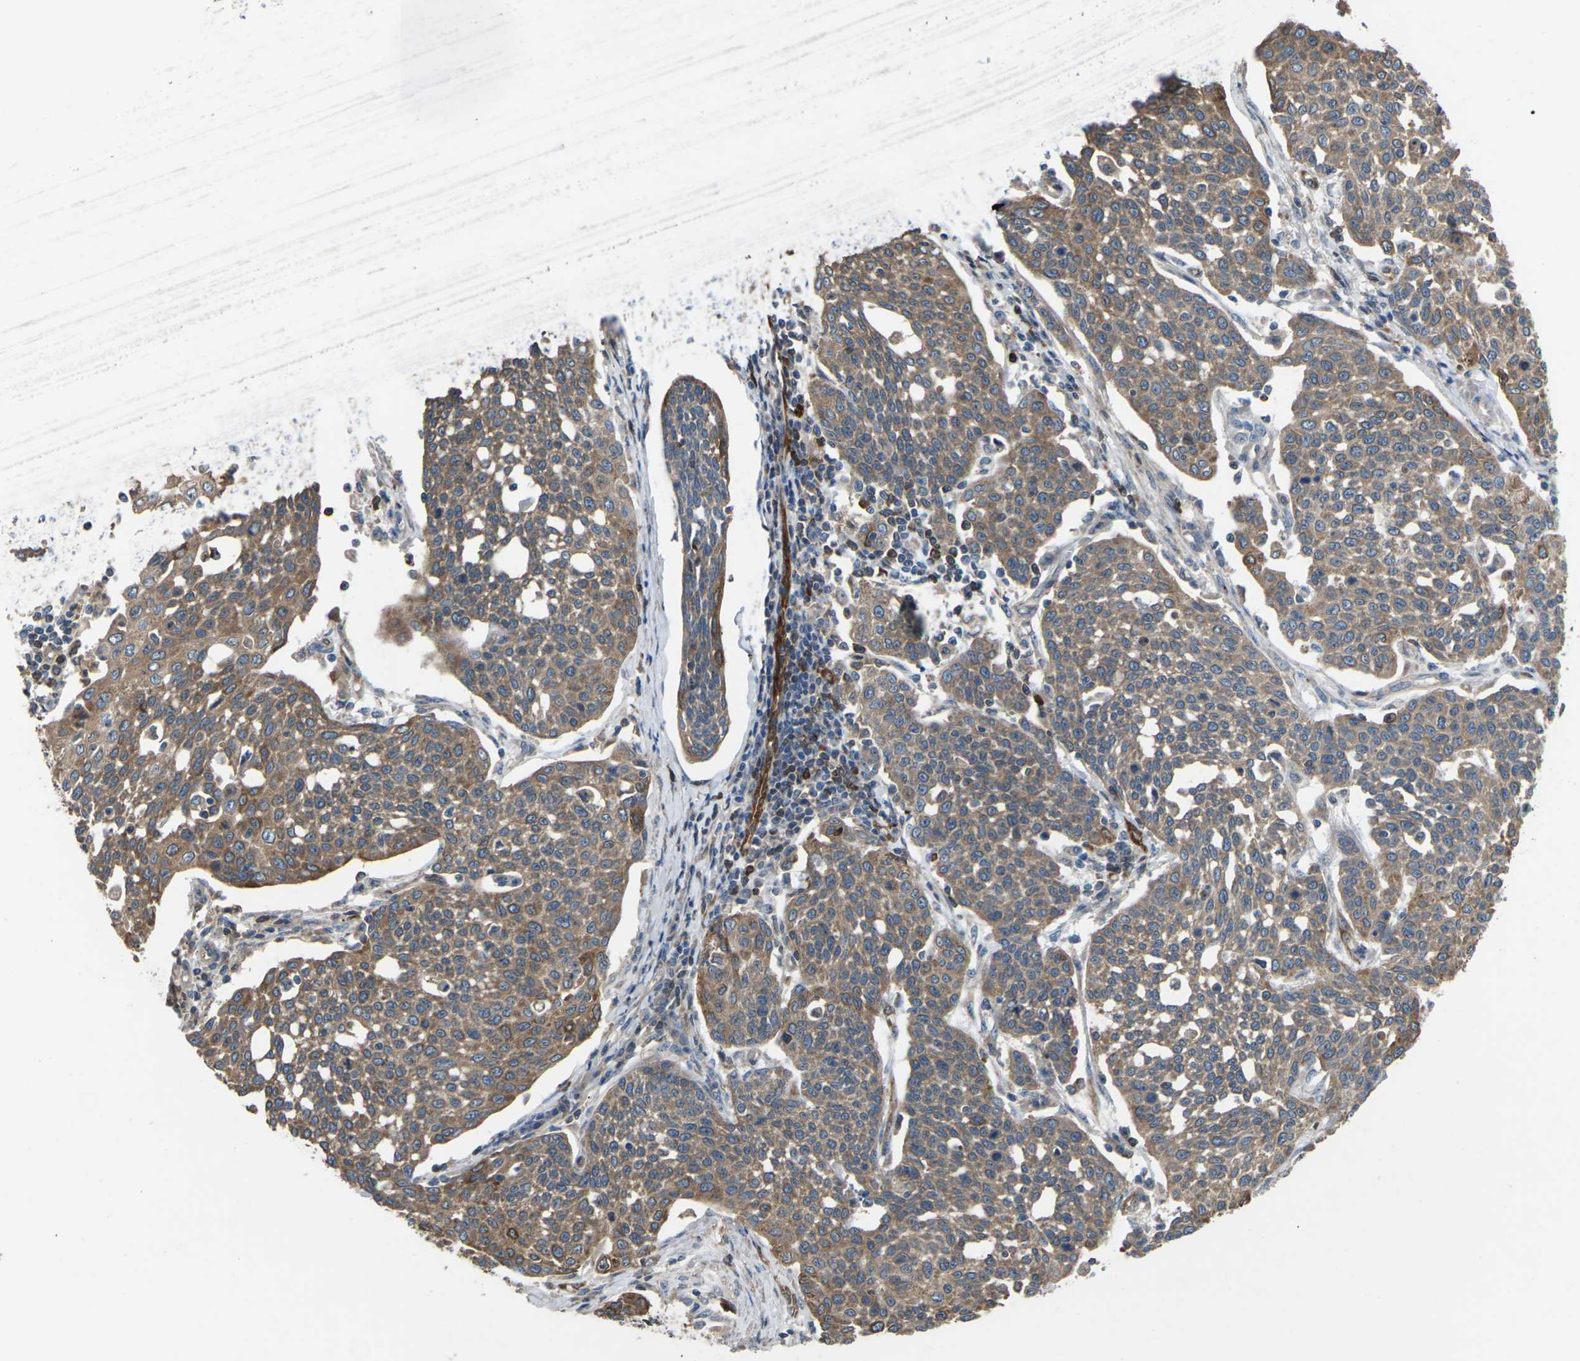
{"staining": {"intensity": "moderate", "quantity": ">75%", "location": "cytoplasmic/membranous"}, "tissue": "cervical cancer", "cell_type": "Tumor cells", "image_type": "cancer", "snomed": [{"axis": "morphology", "description": "Squamous cell carcinoma, NOS"}, {"axis": "topography", "description": "Cervix"}], "caption": "Immunohistochemistry (IHC) (DAB) staining of human cervical squamous cell carcinoma displays moderate cytoplasmic/membranous protein positivity in about >75% of tumor cells. (Brightfield microscopy of DAB IHC at high magnification).", "gene": "TIAM1", "patient": {"sex": "female", "age": 34}}